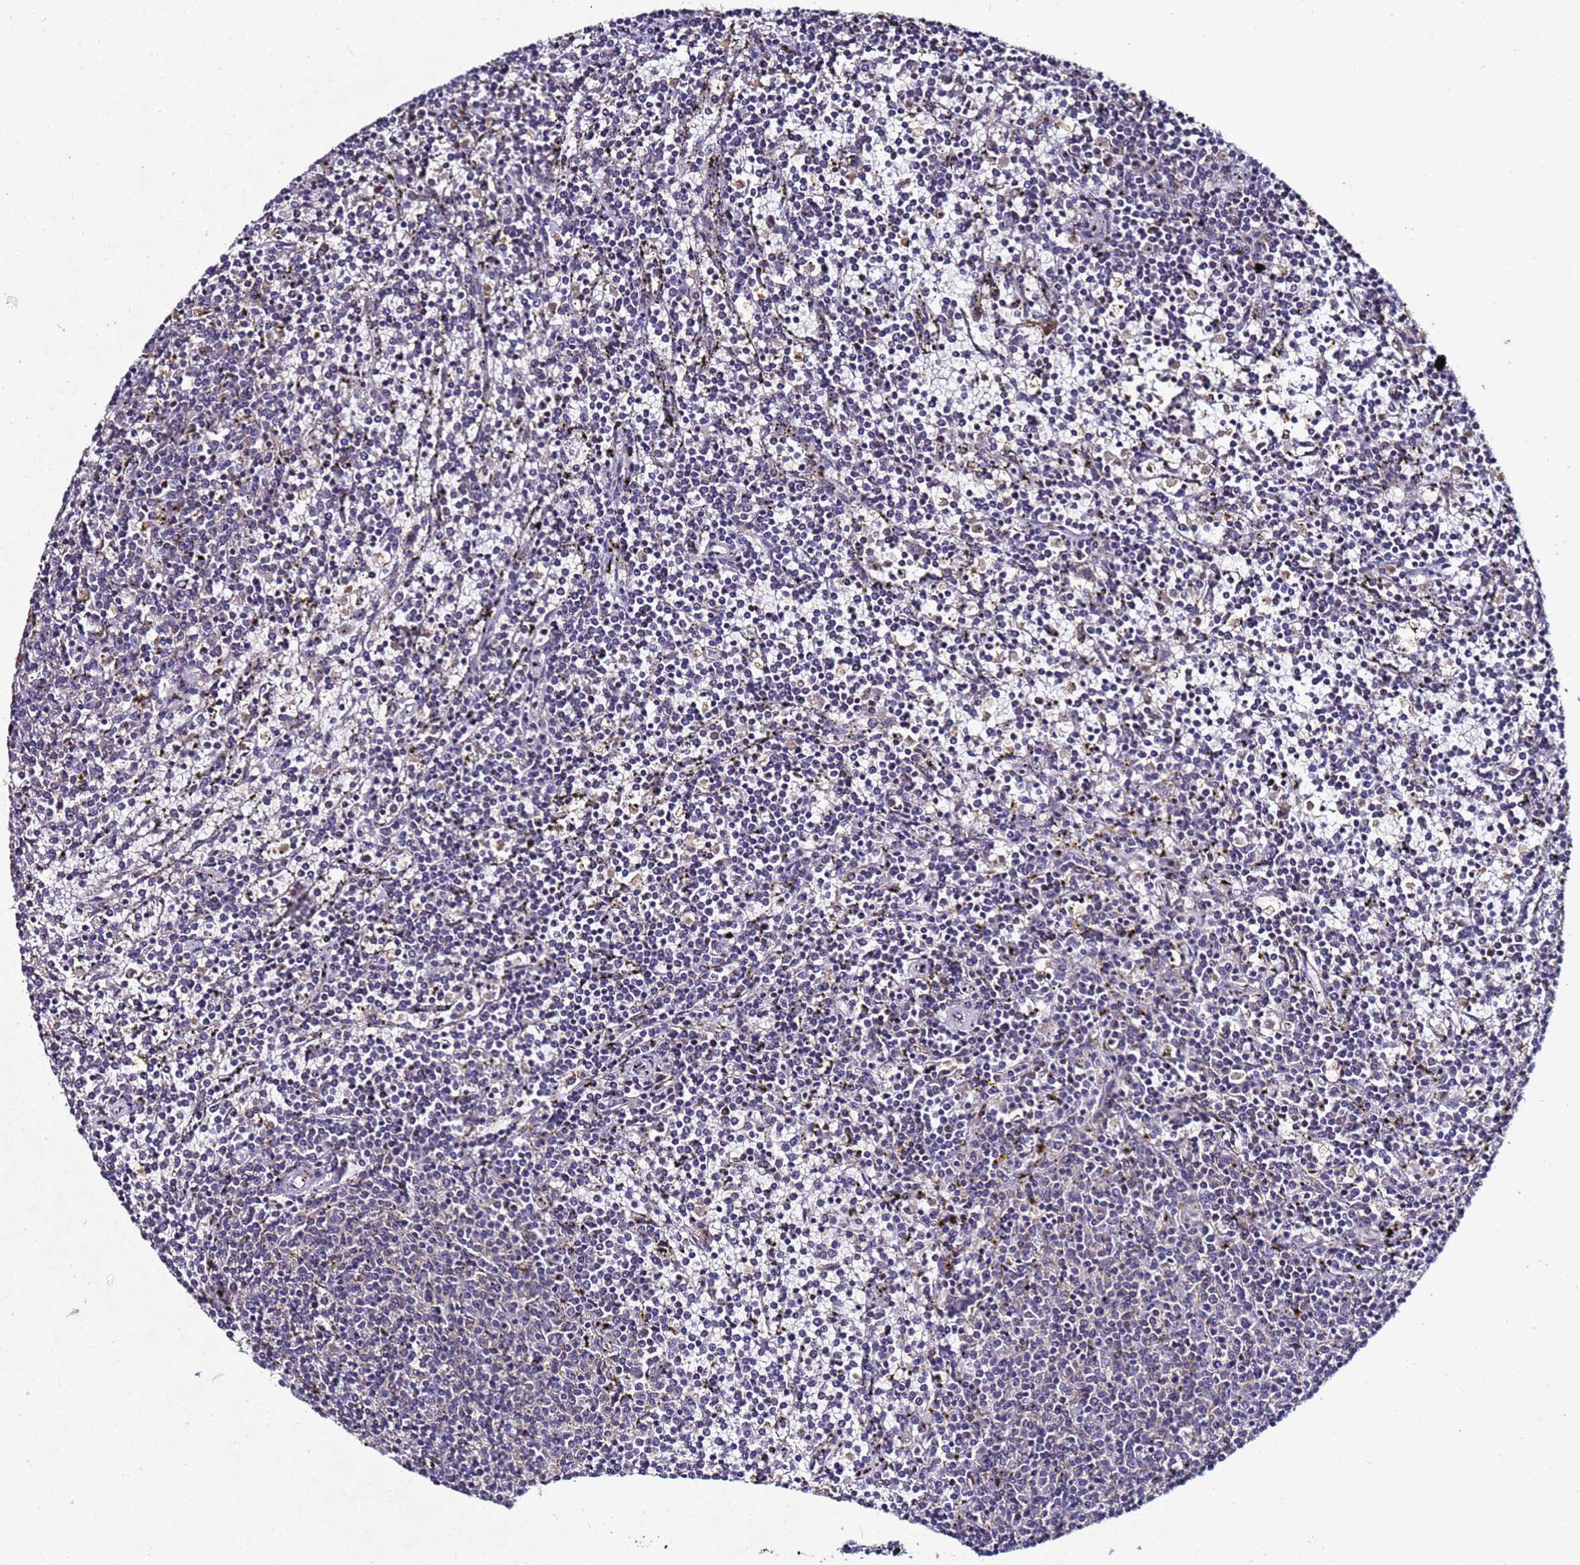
{"staining": {"intensity": "negative", "quantity": "none", "location": "none"}, "tissue": "lymphoma", "cell_type": "Tumor cells", "image_type": "cancer", "snomed": [{"axis": "morphology", "description": "Malignant lymphoma, non-Hodgkin's type, Low grade"}, {"axis": "topography", "description": "Spleen"}], "caption": "This image is of low-grade malignant lymphoma, non-Hodgkin's type stained with immunohistochemistry to label a protein in brown with the nuclei are counter-stained blue. There is no expression in tumor cells. (DAB (3,3'-diaminobenzidine) IHC, high magnification).", "gene": "ANKRD17", "patient": {"sex": "female", "age": 50}}